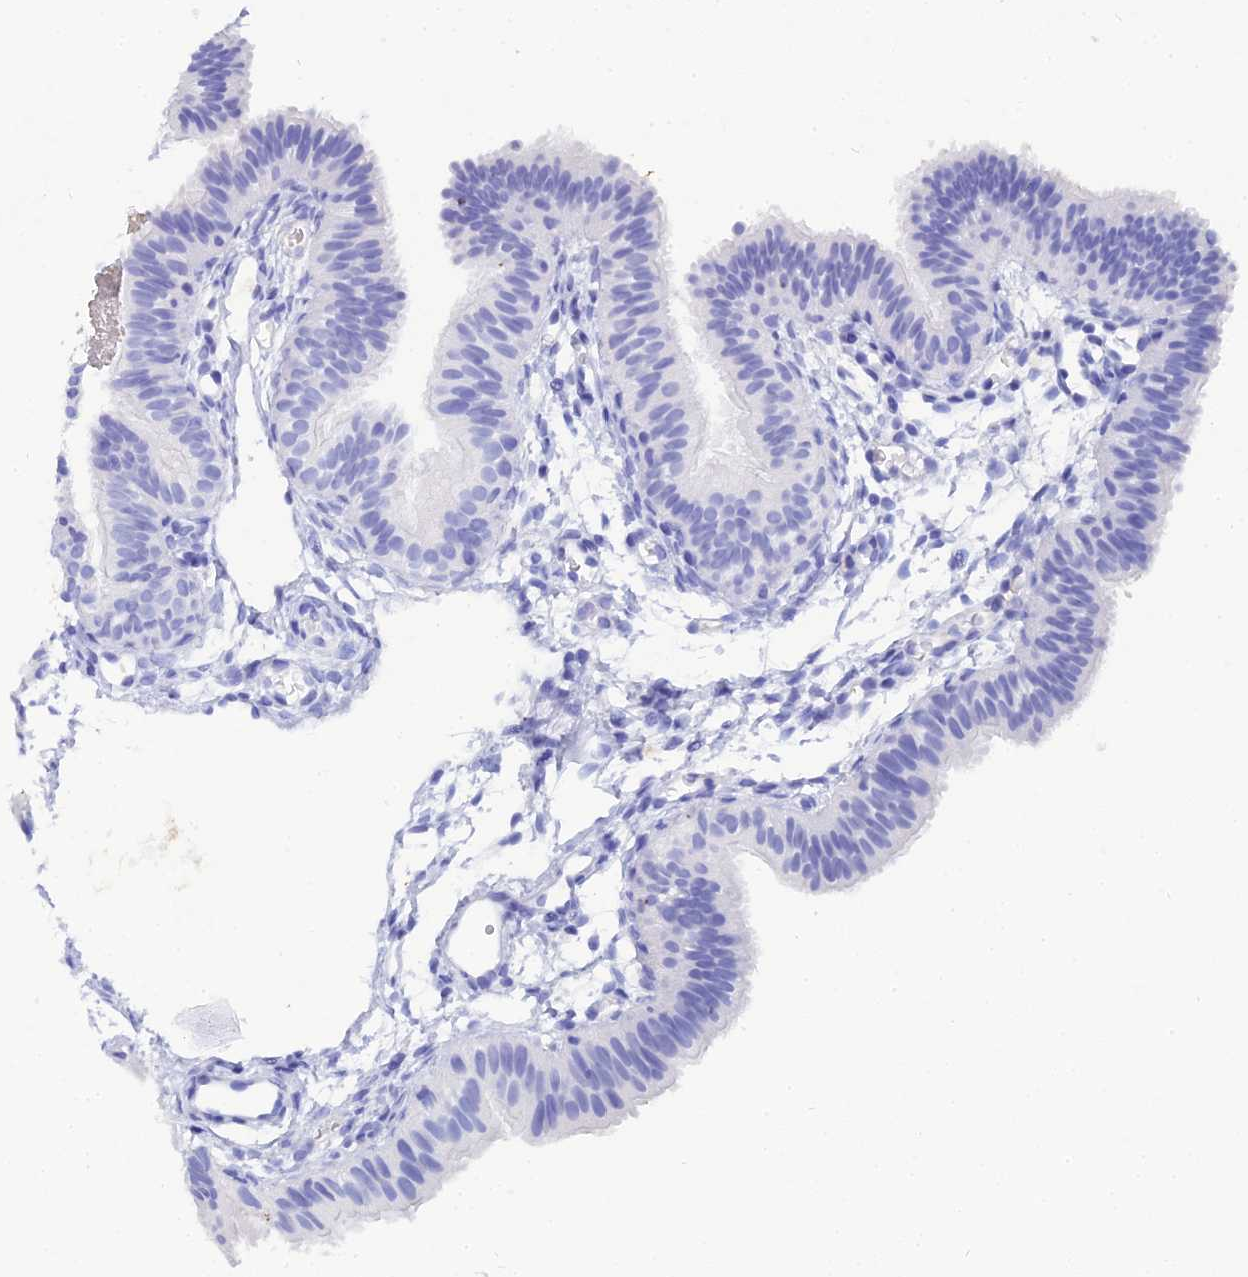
{"staining": {"intensity": "negative", "quantity": "none", "location": "none"}, "tissue": "fallopian tube", "cell_type": "Glandular cells", "image_type": "normal", "snomed": [{"axis": "morphology", "description": "Normal tissue, NOS"}, {"axis": "topography", "description": "Fallopian tube"}], "caption": "The micrograph shows no staining of glandular cells in benign fallopian tube.", "gene": "CELA3A", "patient": {"sex": "female", "age": 35}}